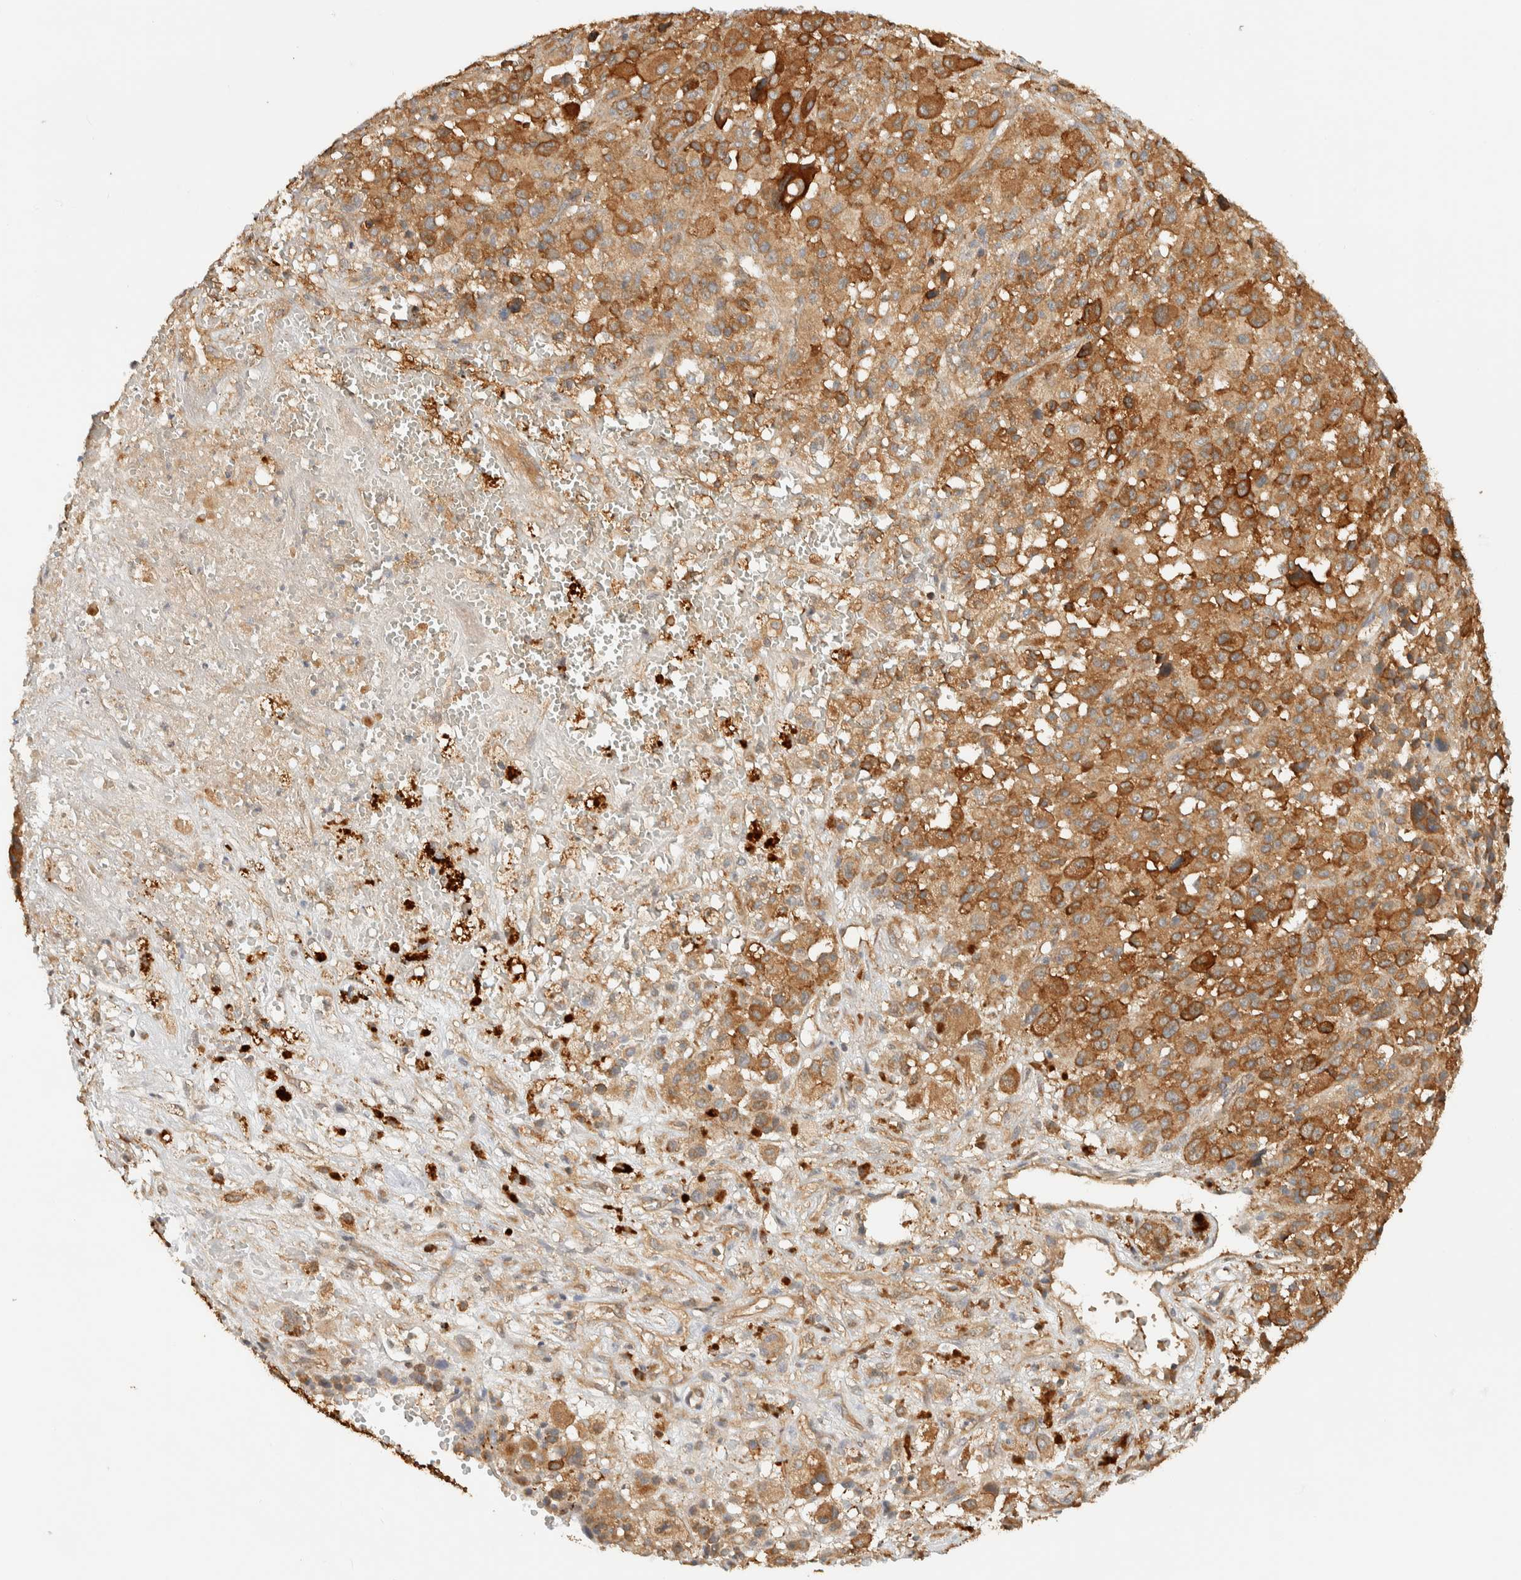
{"staining": {"intensity": "moderate", "quantity": ">75%", "location": "cytoplasmic/membranous"}, "tissue": "melanoma", "cell_type": "Tumor cells", "image_type": "cancer", "snomed": [{"axis": "morphology", "description": "Malignant melanoma, Metastatic site"}, {"axis": "topography", "description": "Skin"}], "caption": "IHC histopathology image of neoplastic tissue: human melanoma stained using immunohistochemistry (IHC) displays medium levels of moderate protein expression localized specifically in the cytoplasmic/membranous of tumor cells, appearing as a cytoplasmic/membranous brown color.", "gene": "TMEM192", "patient": {"sex": "female", "age": 74}}